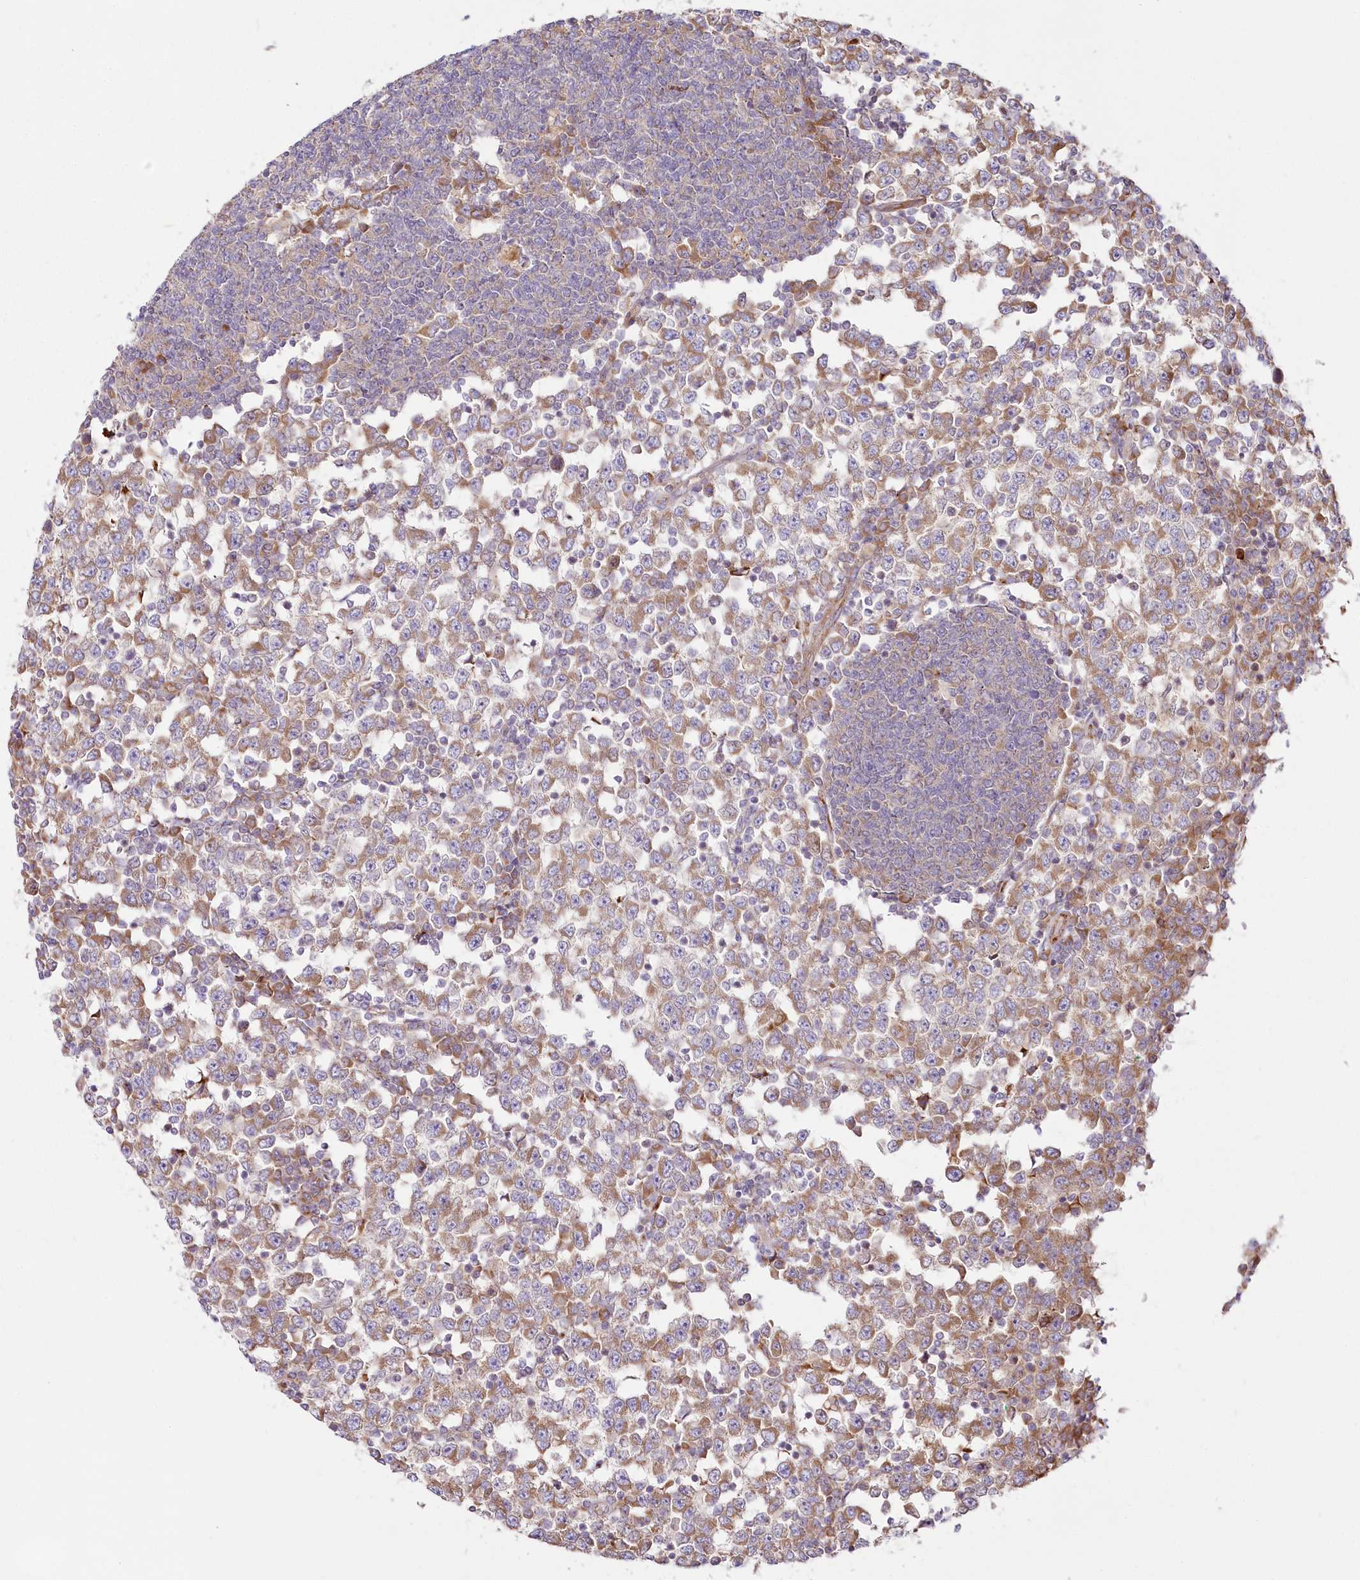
{"staining": {"intensity": "moderate", "quantity": ">75%", "location": "cytoplasmic/membranous"}, "tissue": "testis cancer", "cell_type": "Tumor cells", "image_type": "cancer", "snomed": [{"axis": "morphology", "description": "Seminoma, NOS"}, {"axis": "topography", "description": "Testis"}], "caption": "A medium amount of moderate cytoplasmic/membranous positivity is identified in about >75% of tumor cells in testis cancer tissue.", "gene": "HARS2", "patient": {"sex": "male", "age": 65}}